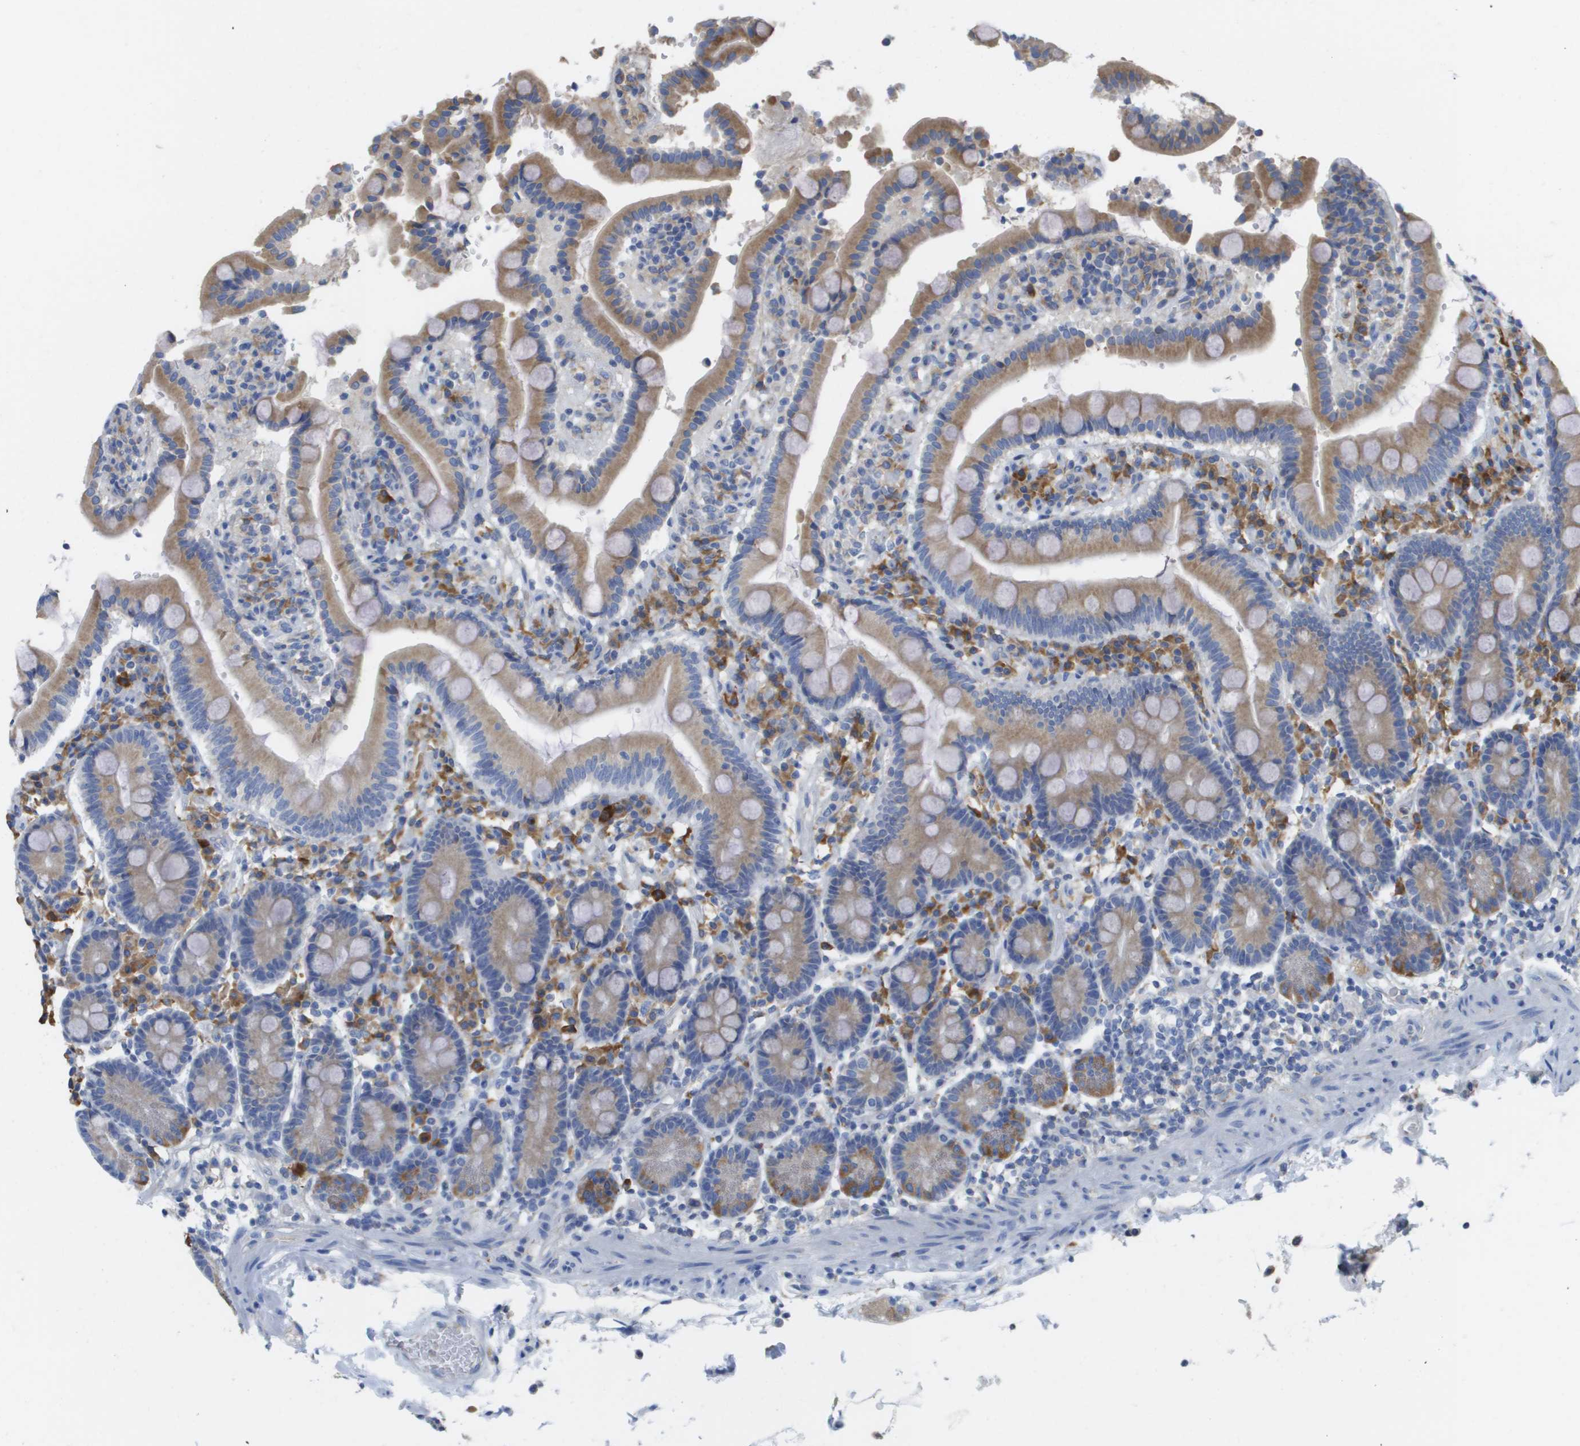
{"staining": {"intensity": "moderate", "quantity": ">75%", "location": "cytoplasmic/membranous"}, "tissue": "duodenum", "cell_type": "Glandular cells", "image_type": "normal", "snomed": [{"axis": "morphology", "description": "Normal tissue, NOS"}, {"axis": "topography", "description": "Small intestine, NOS"}], "caption": "DAB (3,3'-diaminobenzidine) immunohistochemical staining of normal human duodenum displays moderate cytoplasmic/membranous protein positivity in approximately >75% of glandular cells. (IHC, brightfield microscopy, high magnification).", "gene": "SDR42E1", "patient": {"sex": "female", "age": 71}}